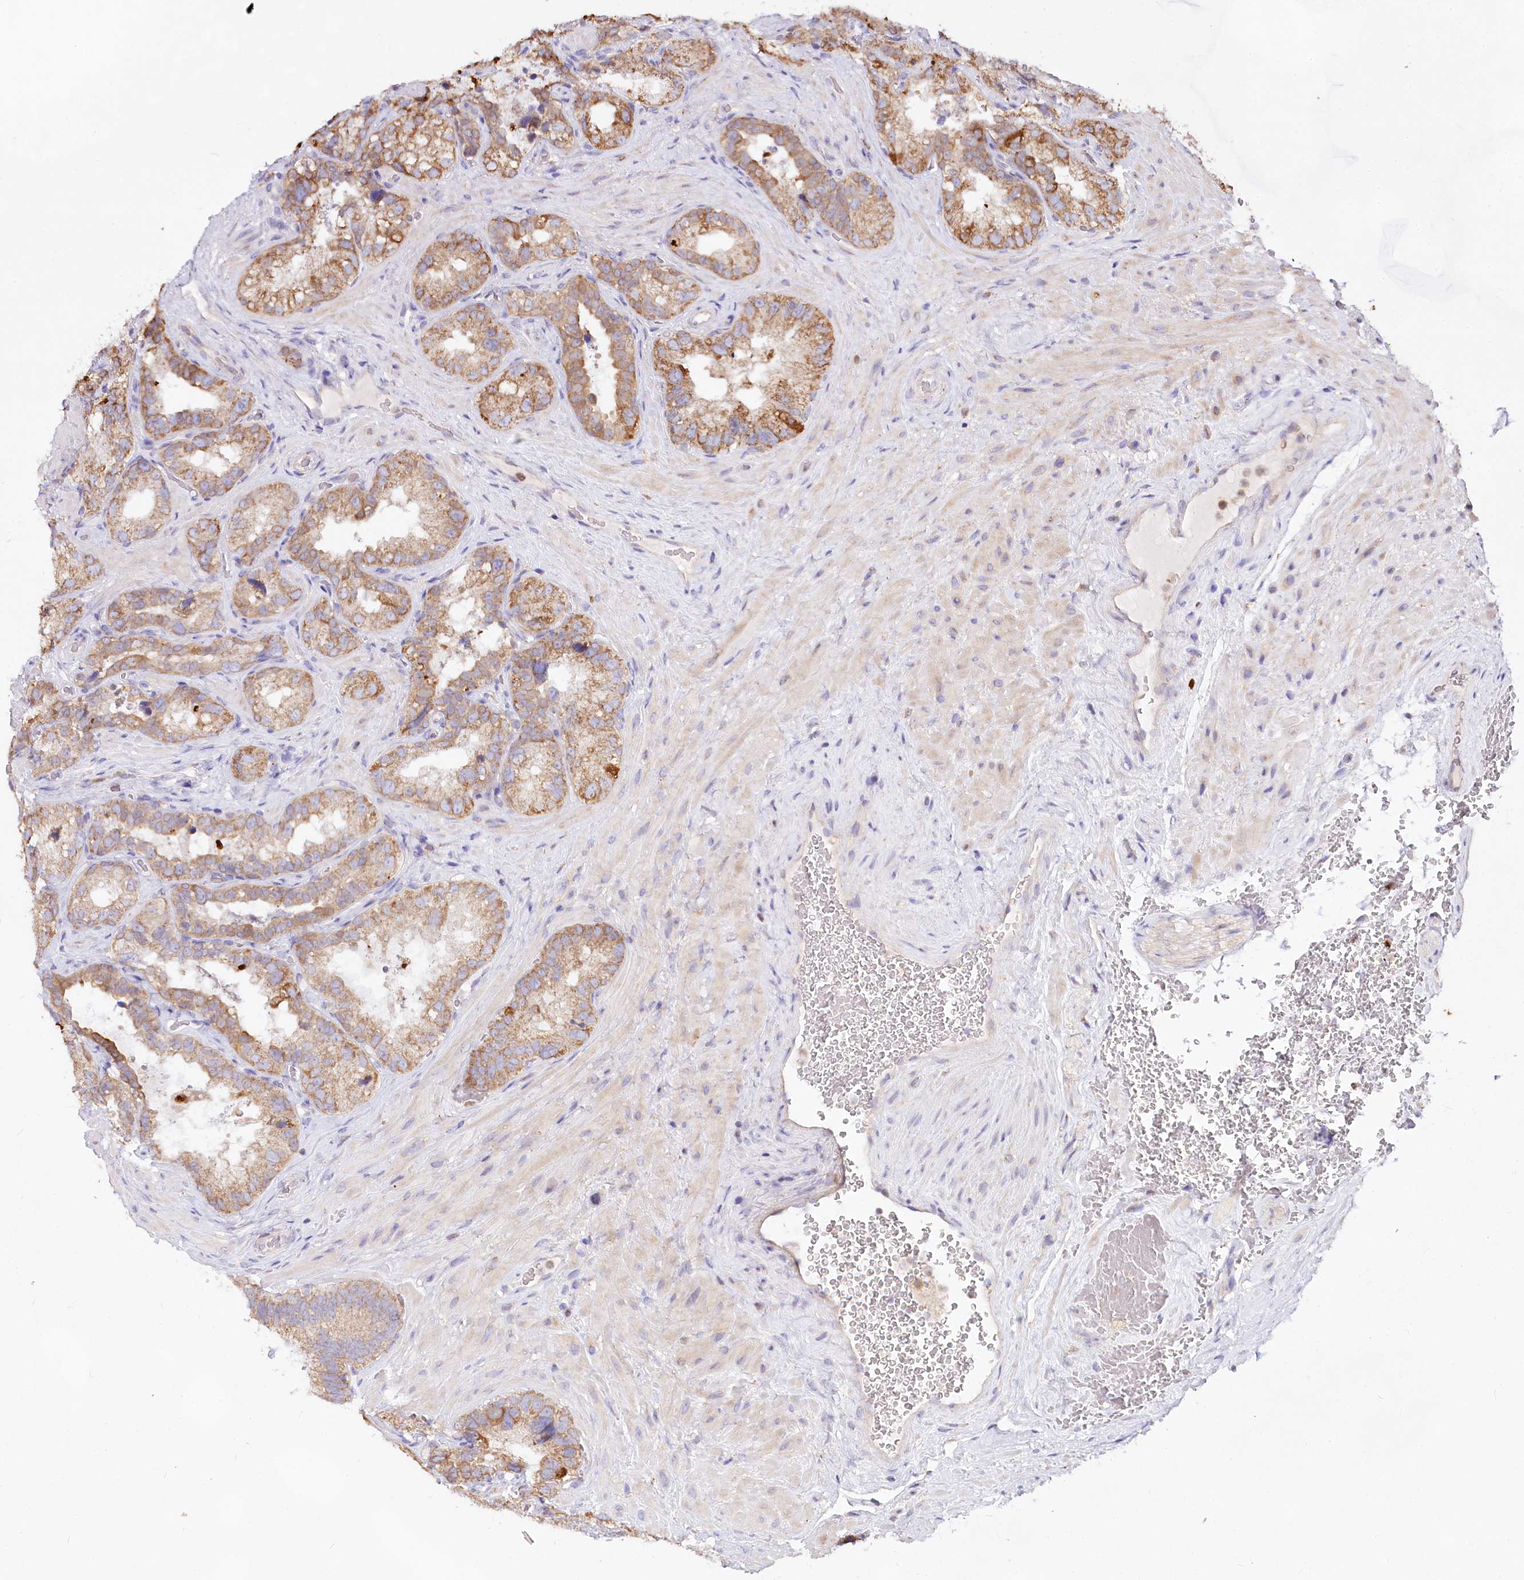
{"staining": {"intensity": "moderate", "quantity": ">75%", "location": "cytoplasmic/membranous"}, "tissue": "seminal vesicle", "cell_type": "Glandular cells", "image_type": "normal", "snomed": [{"axis": "morphology", "description": "Normal tissue, NOS"}, {"axis": "topography", "description": "Seminal veicle"}, {"axis": "topography", "description": "Peripheral nerve tissue"}], "caption": "Glandular cells display moderate cytoplasmic/membranous positivity in about >75% of cells in normal seminal vesicle. (DAB (3,3'-diaminobenzidine) = brown stain, brightfield microscopy at high magnification).", "gene": "TASOR2", "patient": {"sex": "male", "age": 67}}